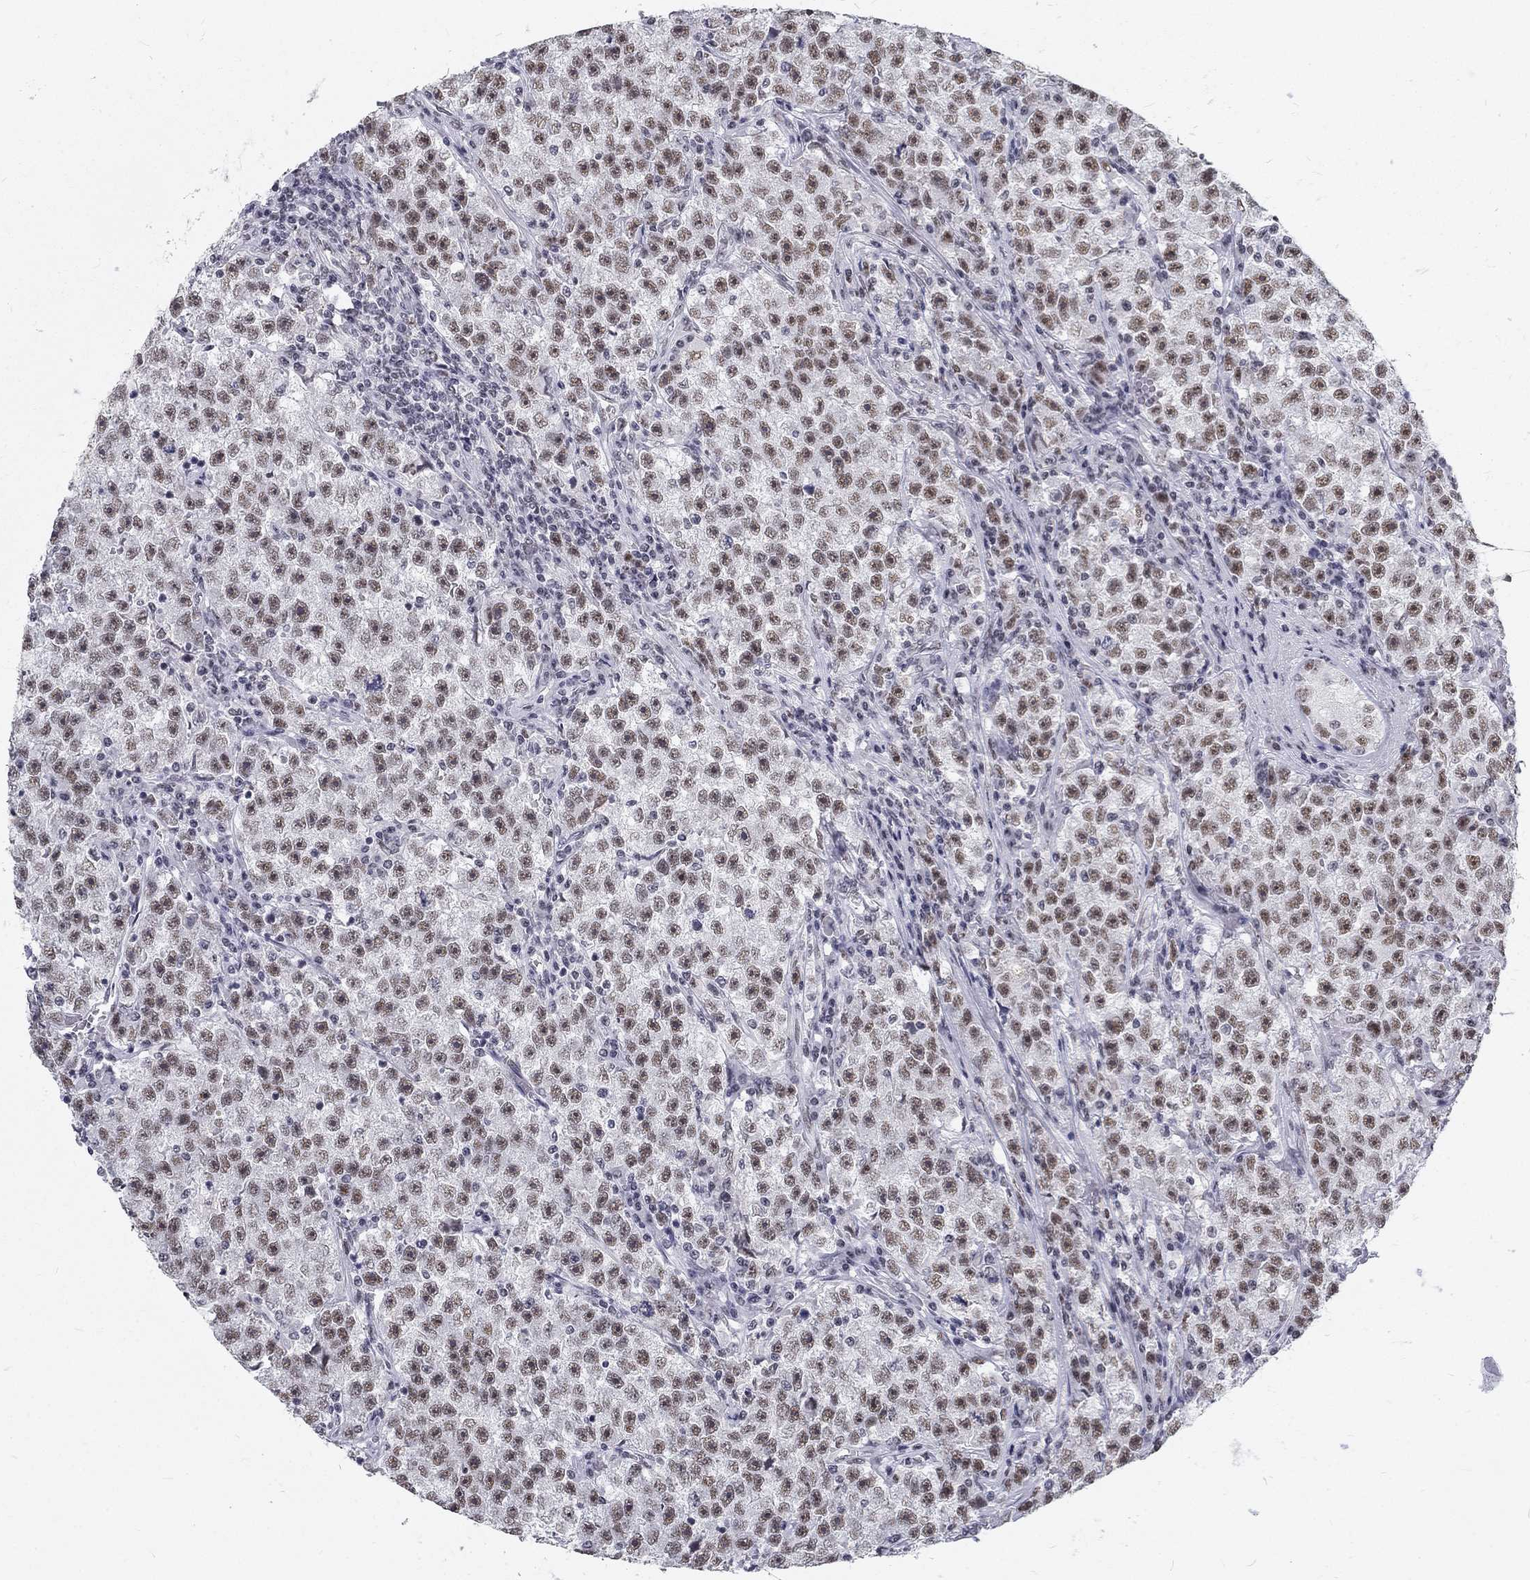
{"staining": {"intensity": "moderate", "quantity": ">75%", "location": "nuclear"}, "tissue": "testis cancer", "cell_type": "Tumor cells", "image_type": "cancer", "snomed": [{"axis": "morphology", "description": "Seminoma, NOS"}, {"axis": "topography", "description": "Testis"}], "caption": "Immunohistochemical staining of testis seminoma exhibits moderate nuclear protein expression in approximately >75% of tumor cells.", "gene": "SNORC", "patient": {"sex": "male", "age": 22}}